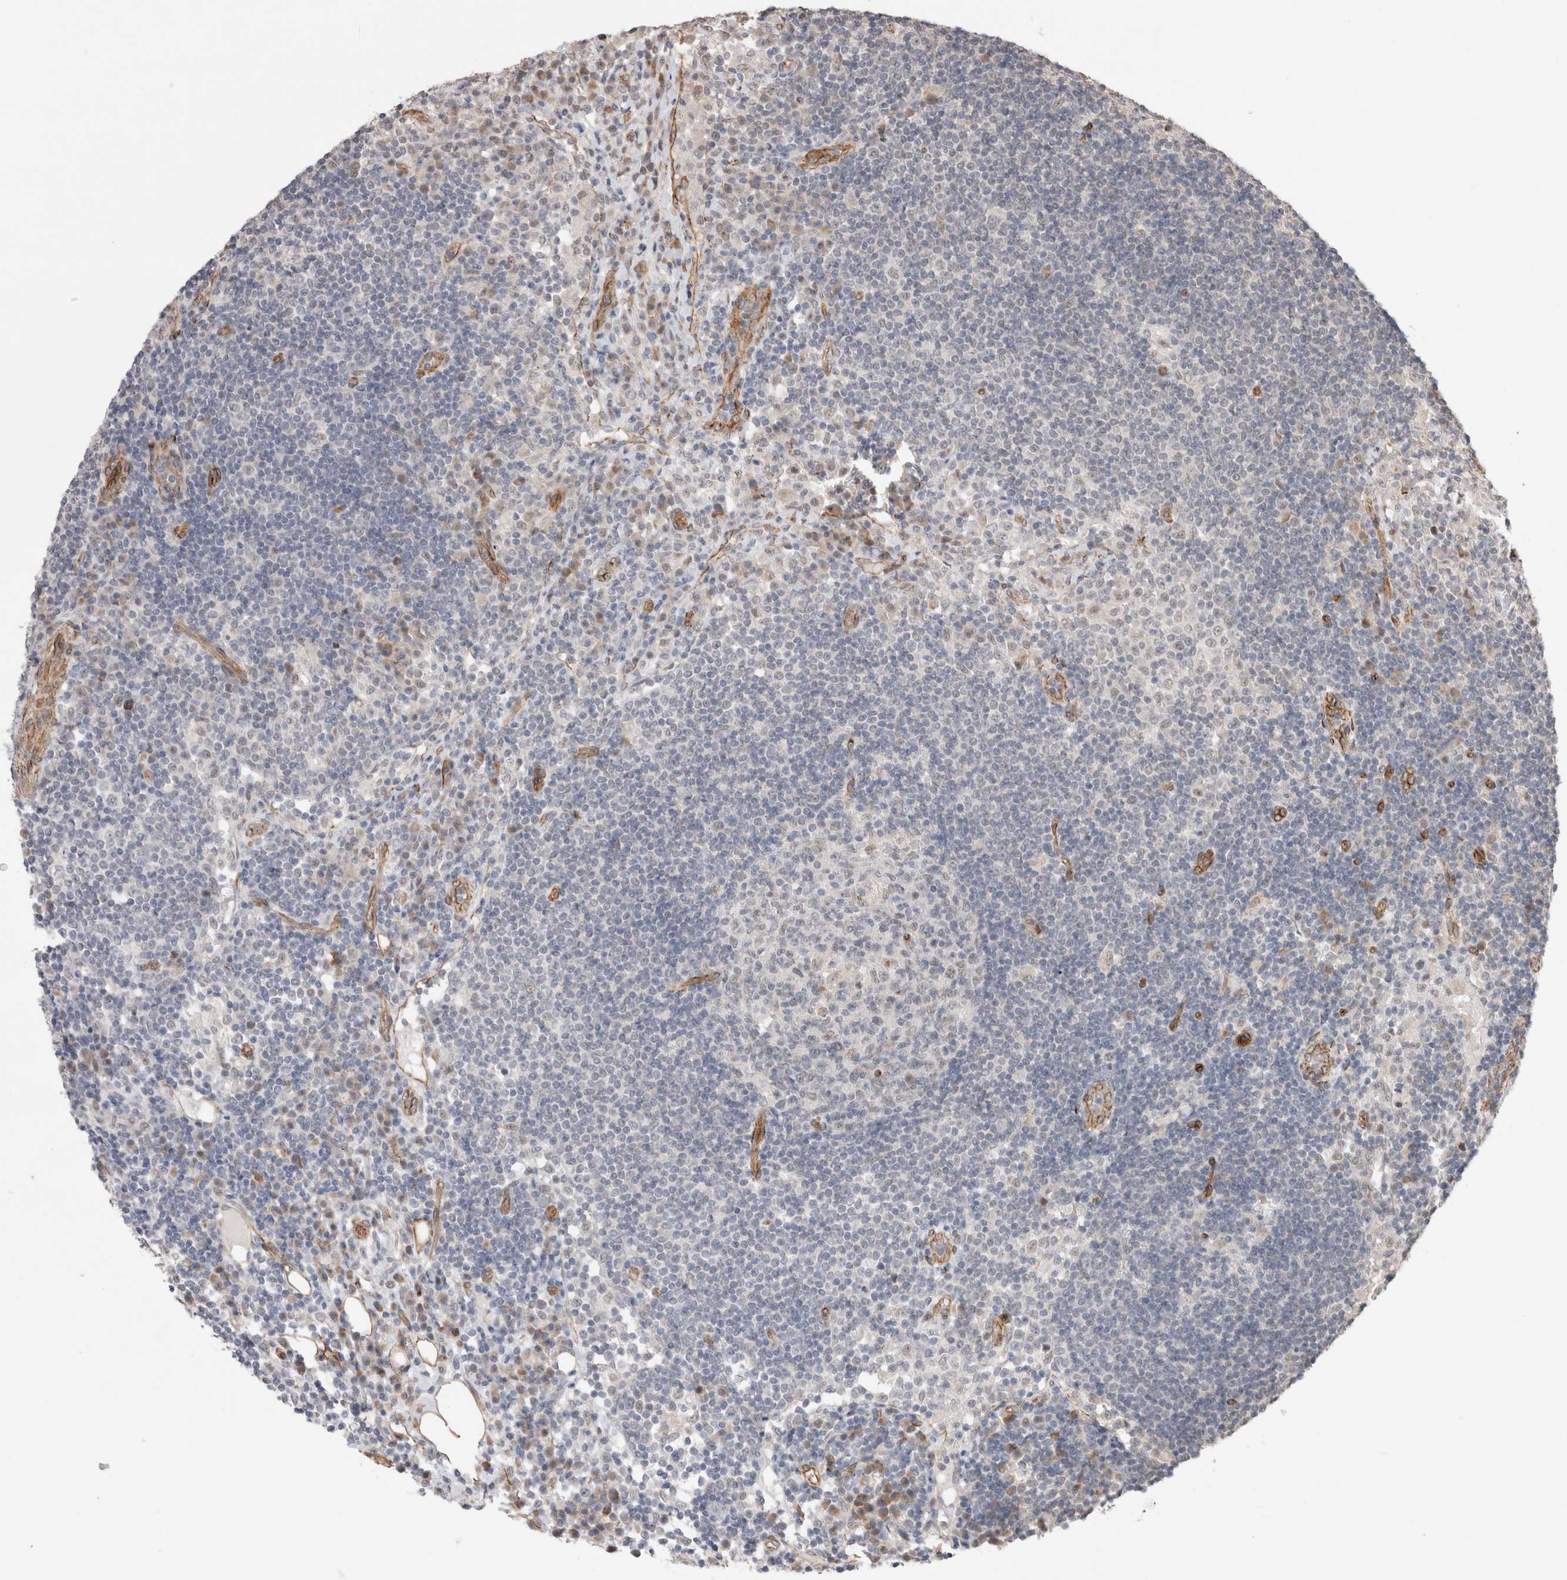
{"staining": {"intensity": "negative", "quantity": "none", "location": "none"}, "tissue": "lymph node", "cell_type": "Germinal center cells", "image_type": "normal", "snomed": [{"axis": "morphology", "description": "Normal tissue, NOS"}, {"axis": "topography", "description": "Lymph node"}], "caption": "DAB immunohistochemical staining of unremarkable lymph node demonstrates no significant positivity in germinal center cells. (DAB immunohistochemistry visualized using brightfield microscopy, high magnification).", "gene": "CAAP1", "patient": {"sex": "female", "age": 53}}